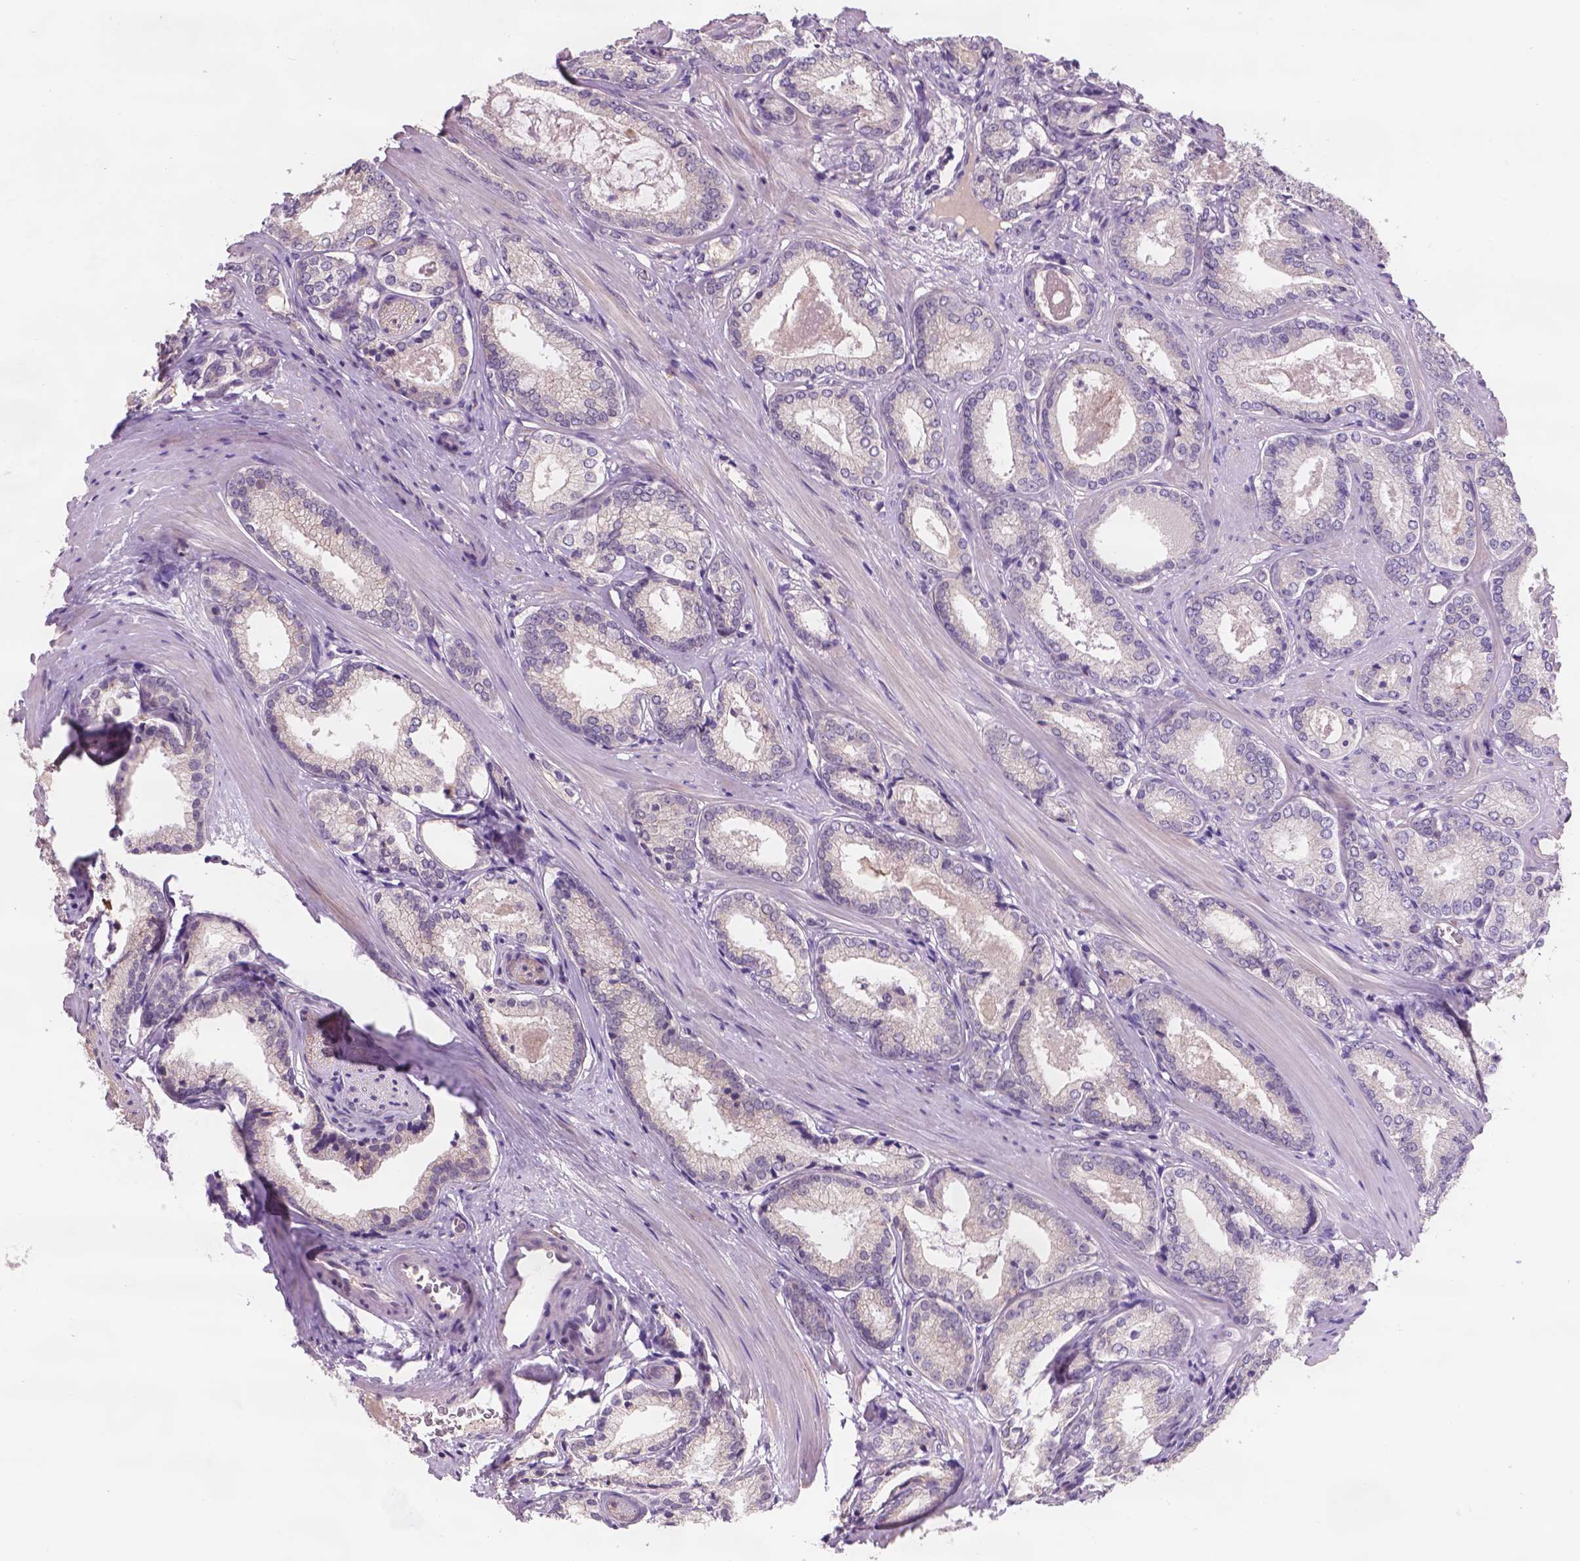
{"staining": {"intensity": "negative", "quantity": "none", "location": "none"}, "tissue": "prostate cancer", "cell_type": "Tumor cells", "image_type": "cancer", "snomed": [{"axis": "morphology", "description": "Adenocarcinoma, Low grade"}, {"axis": "topography", "description": "Prostate"}], "caption": "Image shows no significant protein expression in tumor cells of adenocarcinoma (low-grade) (prostate).", "gene": "GXYLT2", "patient": {"sex": "male", "age": 56}}